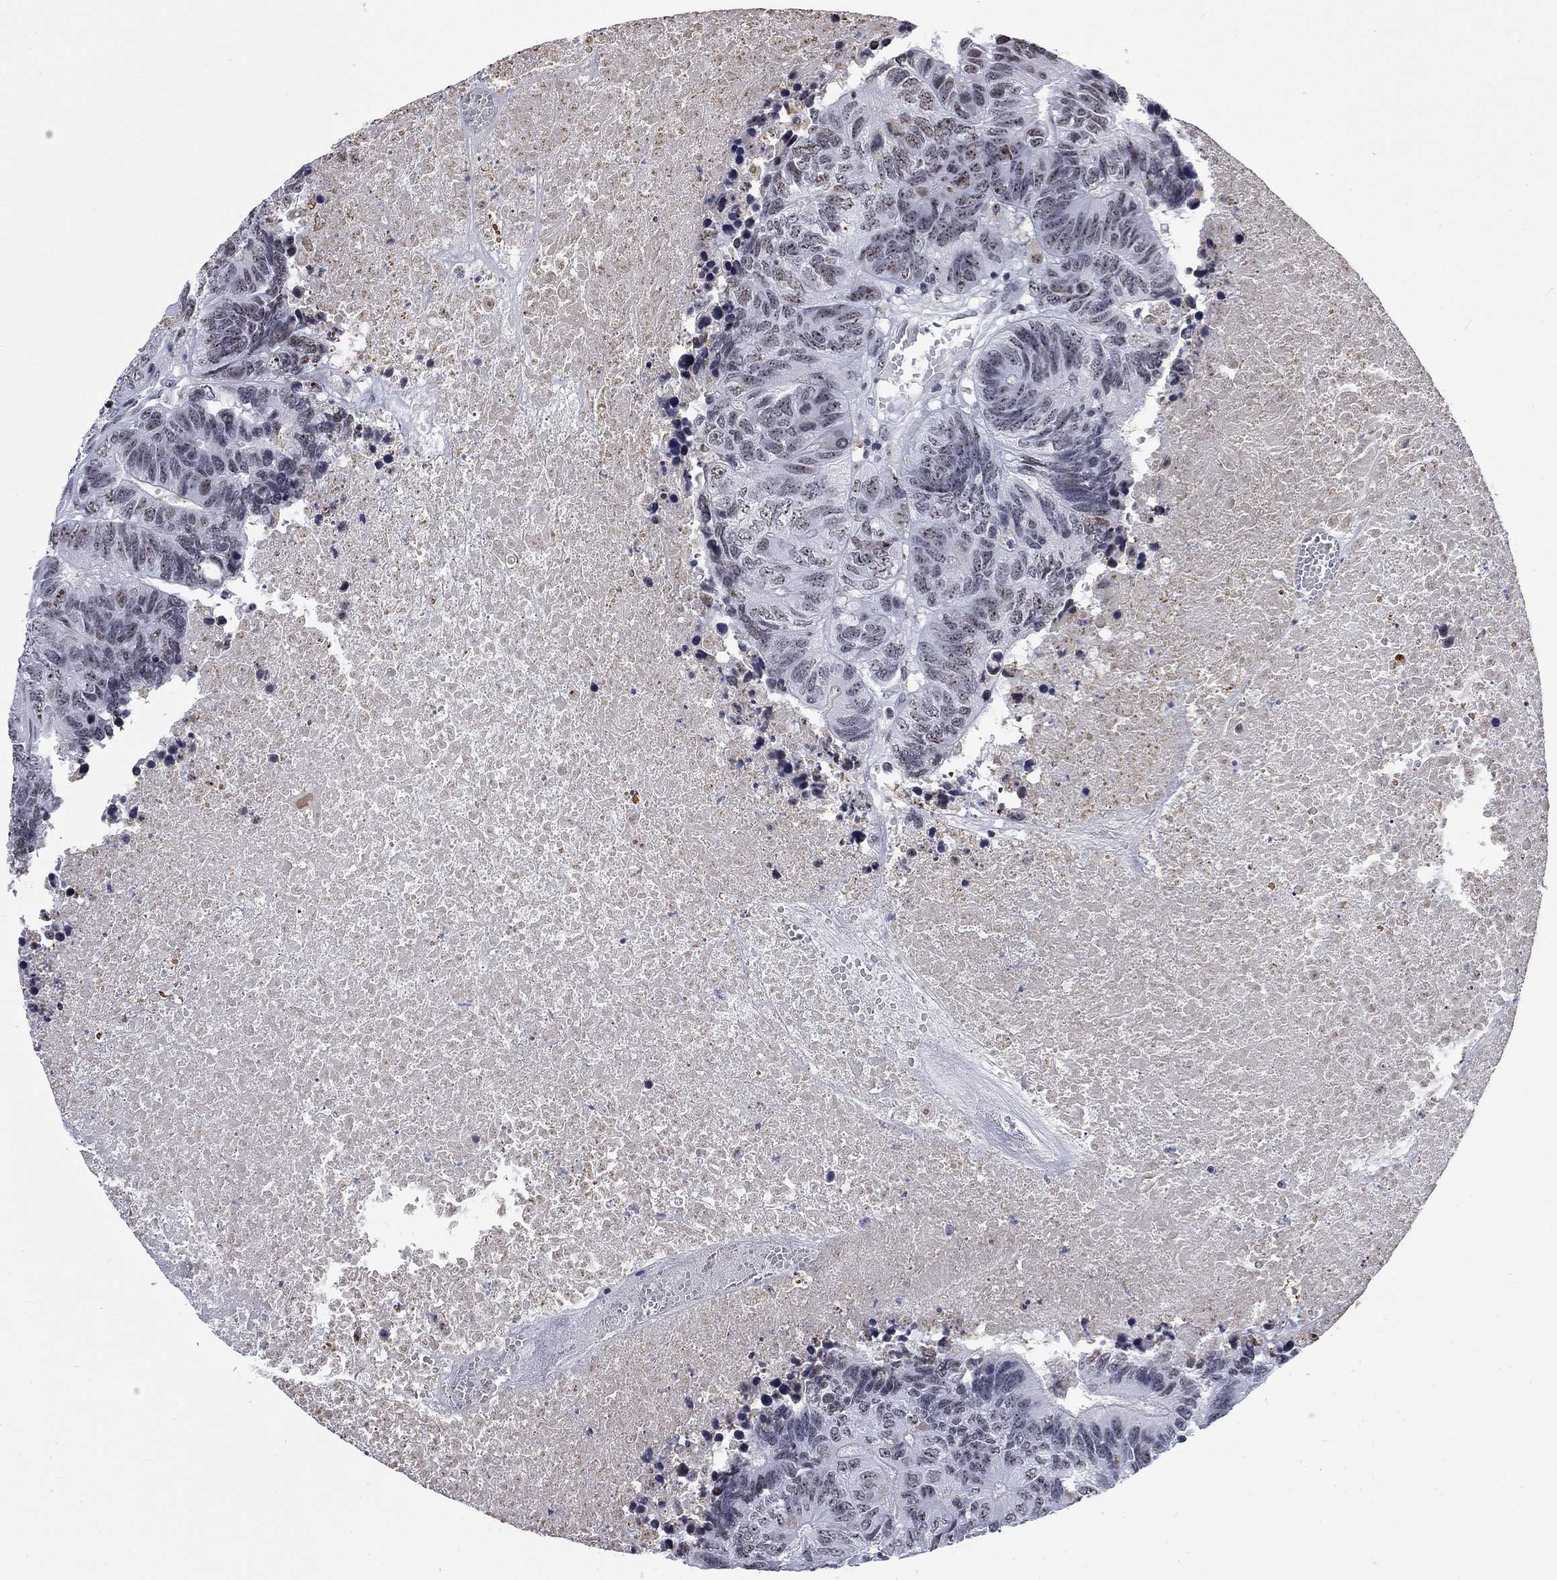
{"staining": {"intensity": "weak", "quantity": "<25%", "location": "nuclear"}, "tissue": "colorectal cancer", "cell_type": "Tumor cells", "image_type": "cancer", "snomed": [{"axis": "morphology", "description": "Adenocarcinoma, NOS"}, {"axis": "topography", "description": "Colon"}], "caption": "This is a histopathology image of immunohistochemistry (IHC) staining of colorectal adenocarcinoma, which shows no staining in tumor cells.", "gene": "CSRNP3", "patient": {"sex": "female", "age": 48}}